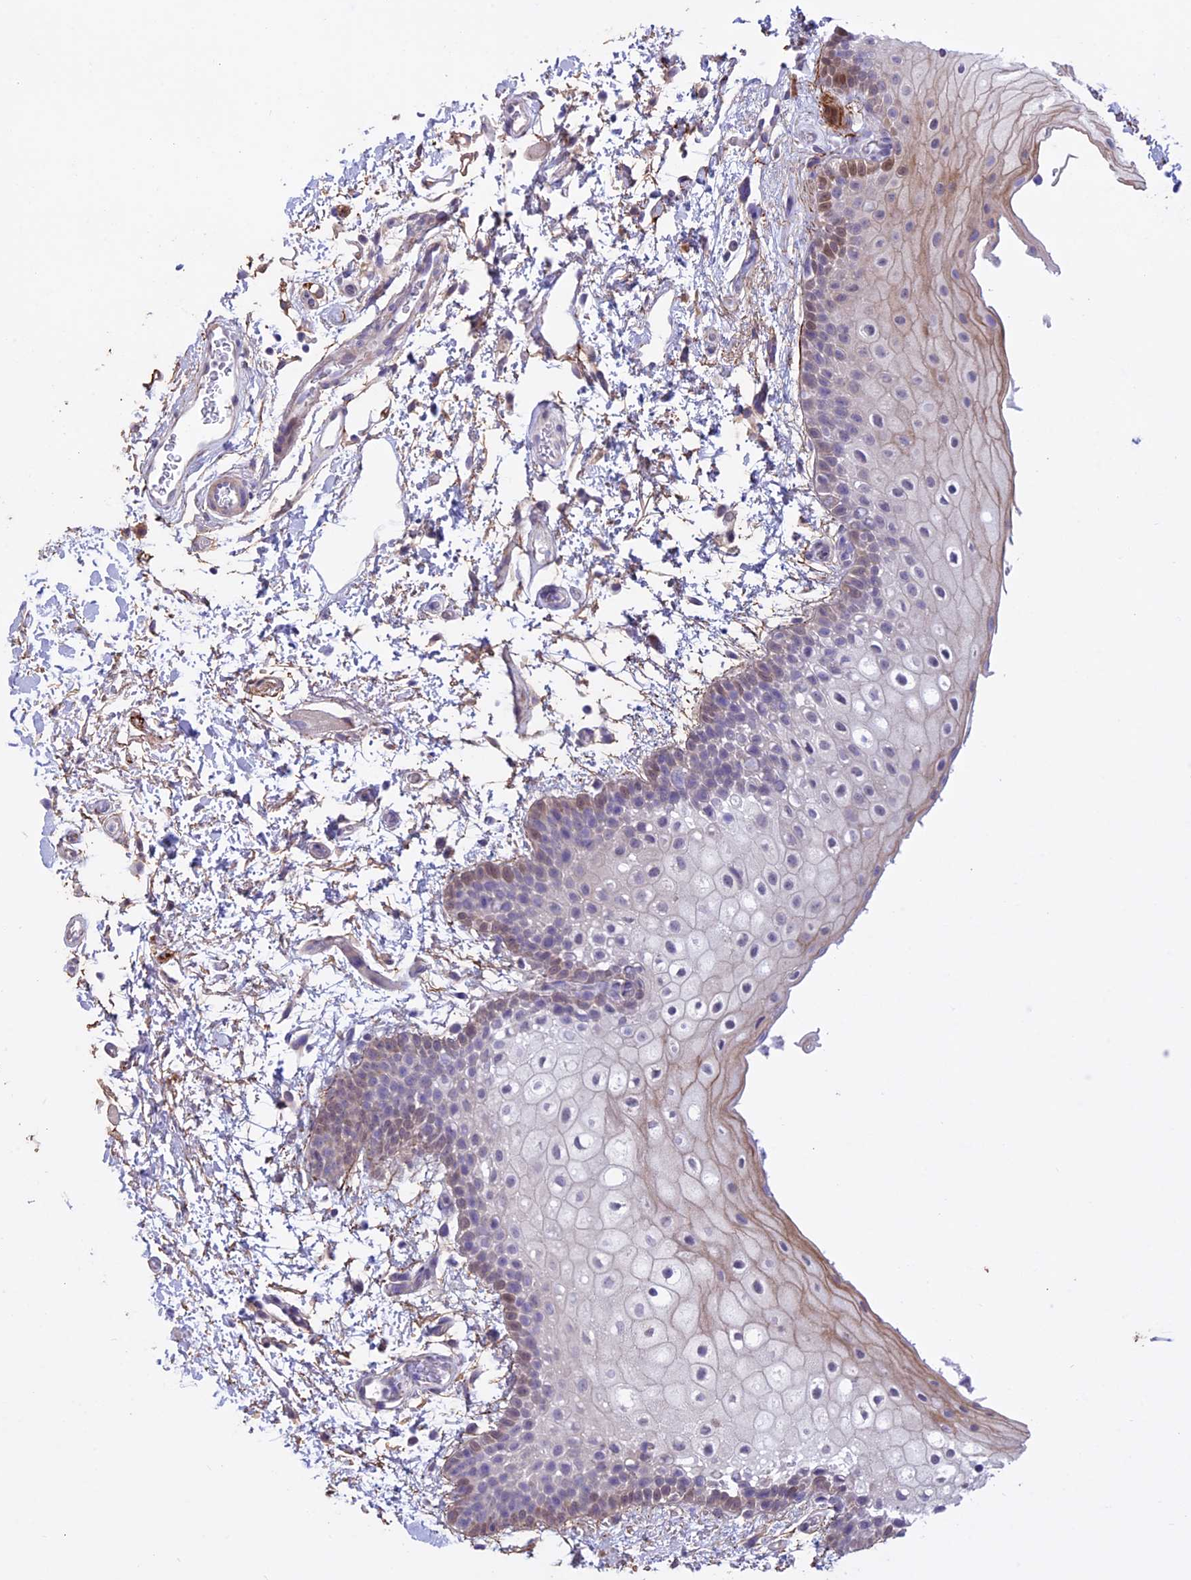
{"staining": {"intensity": "weak", "quantity": "25%-75%", "location": "cytoplasmic/membranous,nuclear"}, "tissue": "oral mucosa", "cell_type": "Squamous epithelial cells", "image_type": "normal", "snomed": [{"axis": "morphology", "description": "Normal tissue, NOS"}, {"axis": "topography", "description": "Oral tissue"}], "caption": "An immunohistochemistry (IHC) photomicrograph of normal tissue is shown. Protein staining in brown highlights weak cytoplasmic/membranous,nuclear positivity in oral mucosa within squamous epithelial cells. The staining is performed using DAB (3,3'-diaminobenzidine) brown chromogen to label protein expression. The nuclei are counter-stained blue using hematoxylin.", "gene": "SPHKAP", "patient": {"sex": "male", "age": 62}}